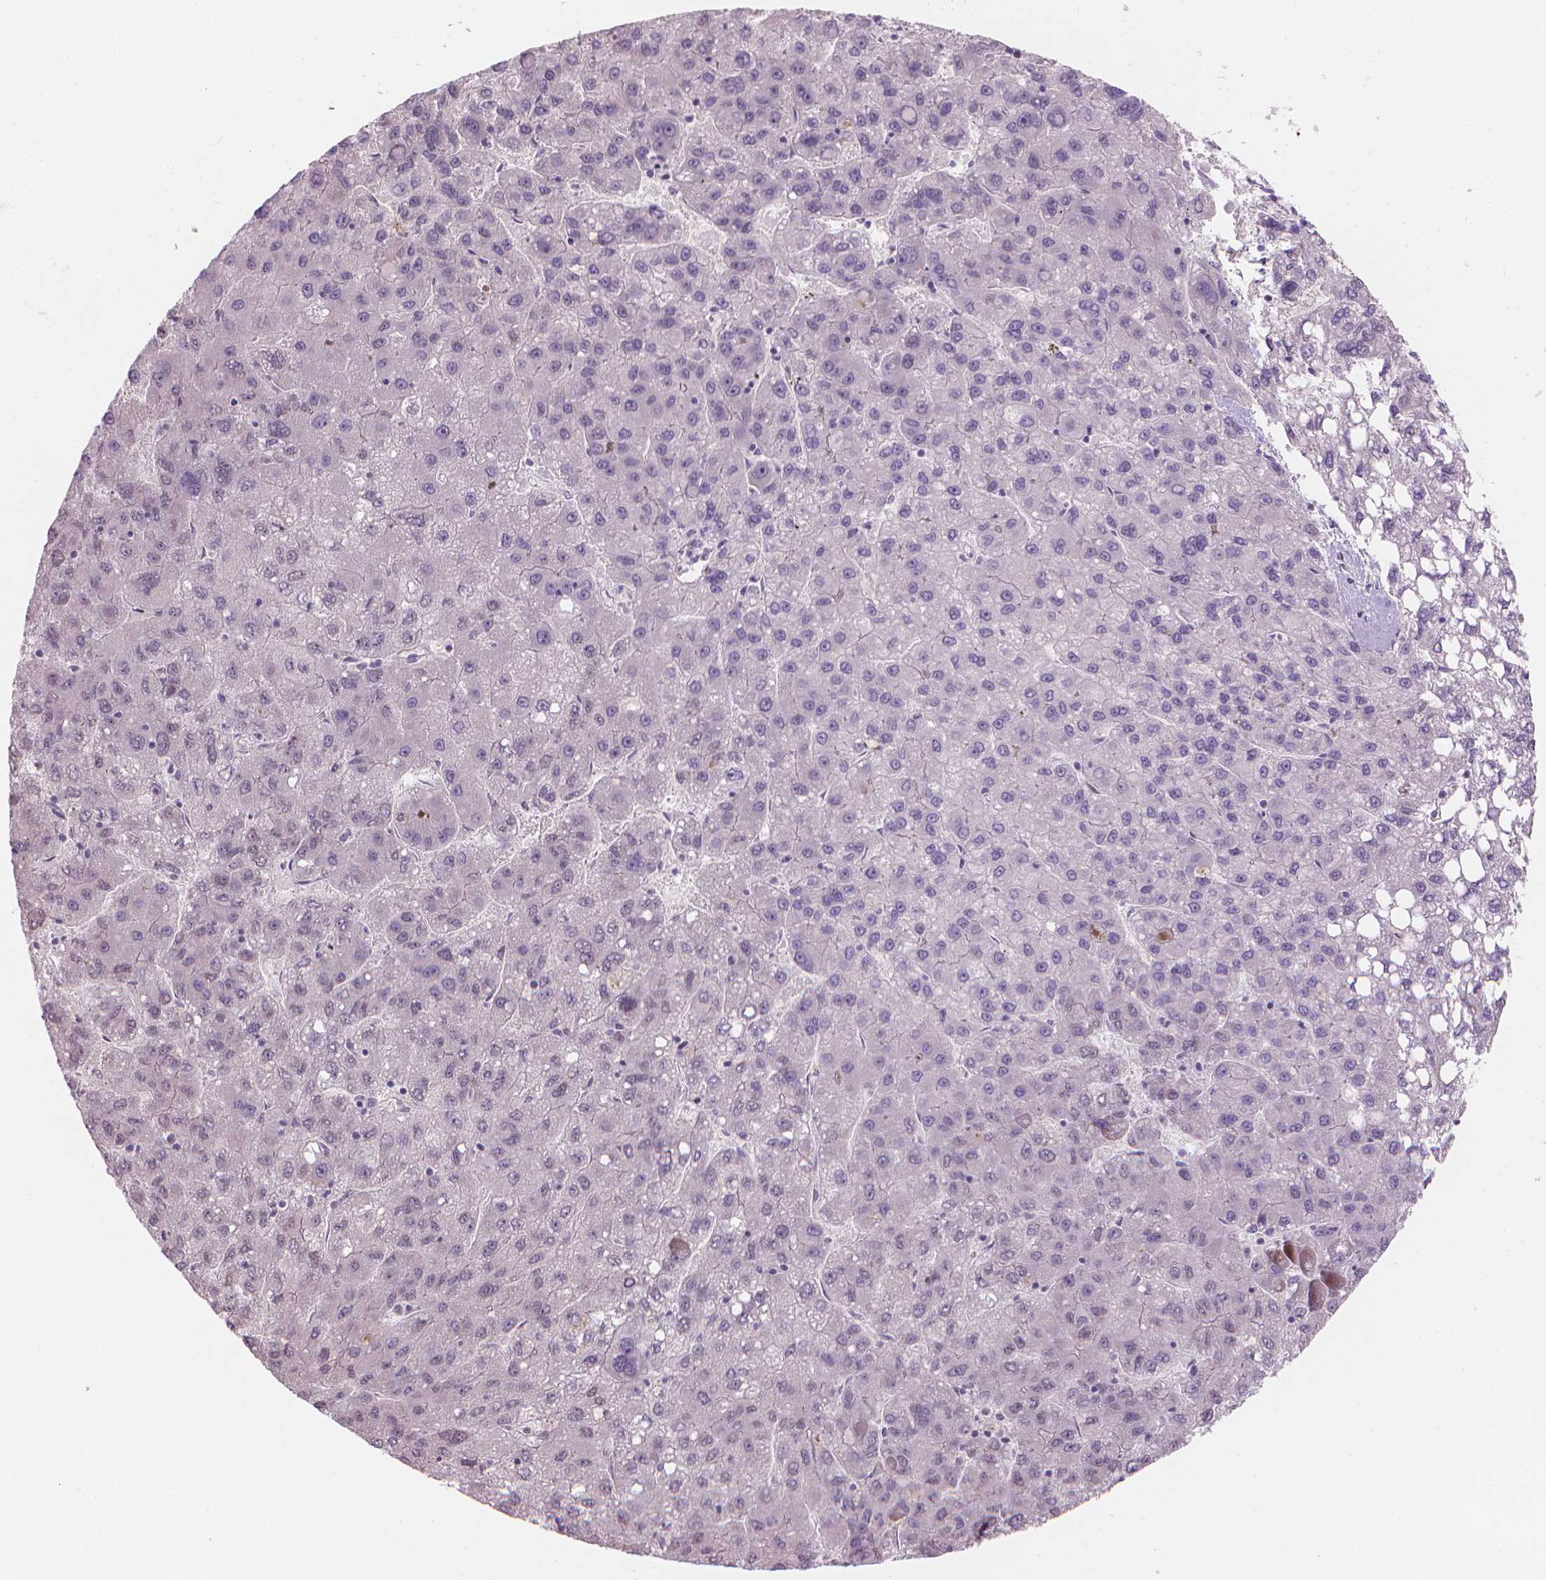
{"staining": {"intensity": "negative", "quantity": "none", "location": "none"}, "tissue": "liver cancer", "cell_type": "Tumor cells", "image_type": "cancer", "snomed": [{"axis": "morphology", "description": "Carcinoma, Hepatocellular, NOS"}, {"axis": "topography", "description": "Liver"}], "caption": "Immunohistochemistry of hepatocellular carcinoma (liver) reveals no expression in tumor cells. The staining is performed using DAB brown chromogen with nuclei counter-stained in using hematoxylin.", "gene": "IFFO1", "patient": {"sex": "female", "age": 82}}